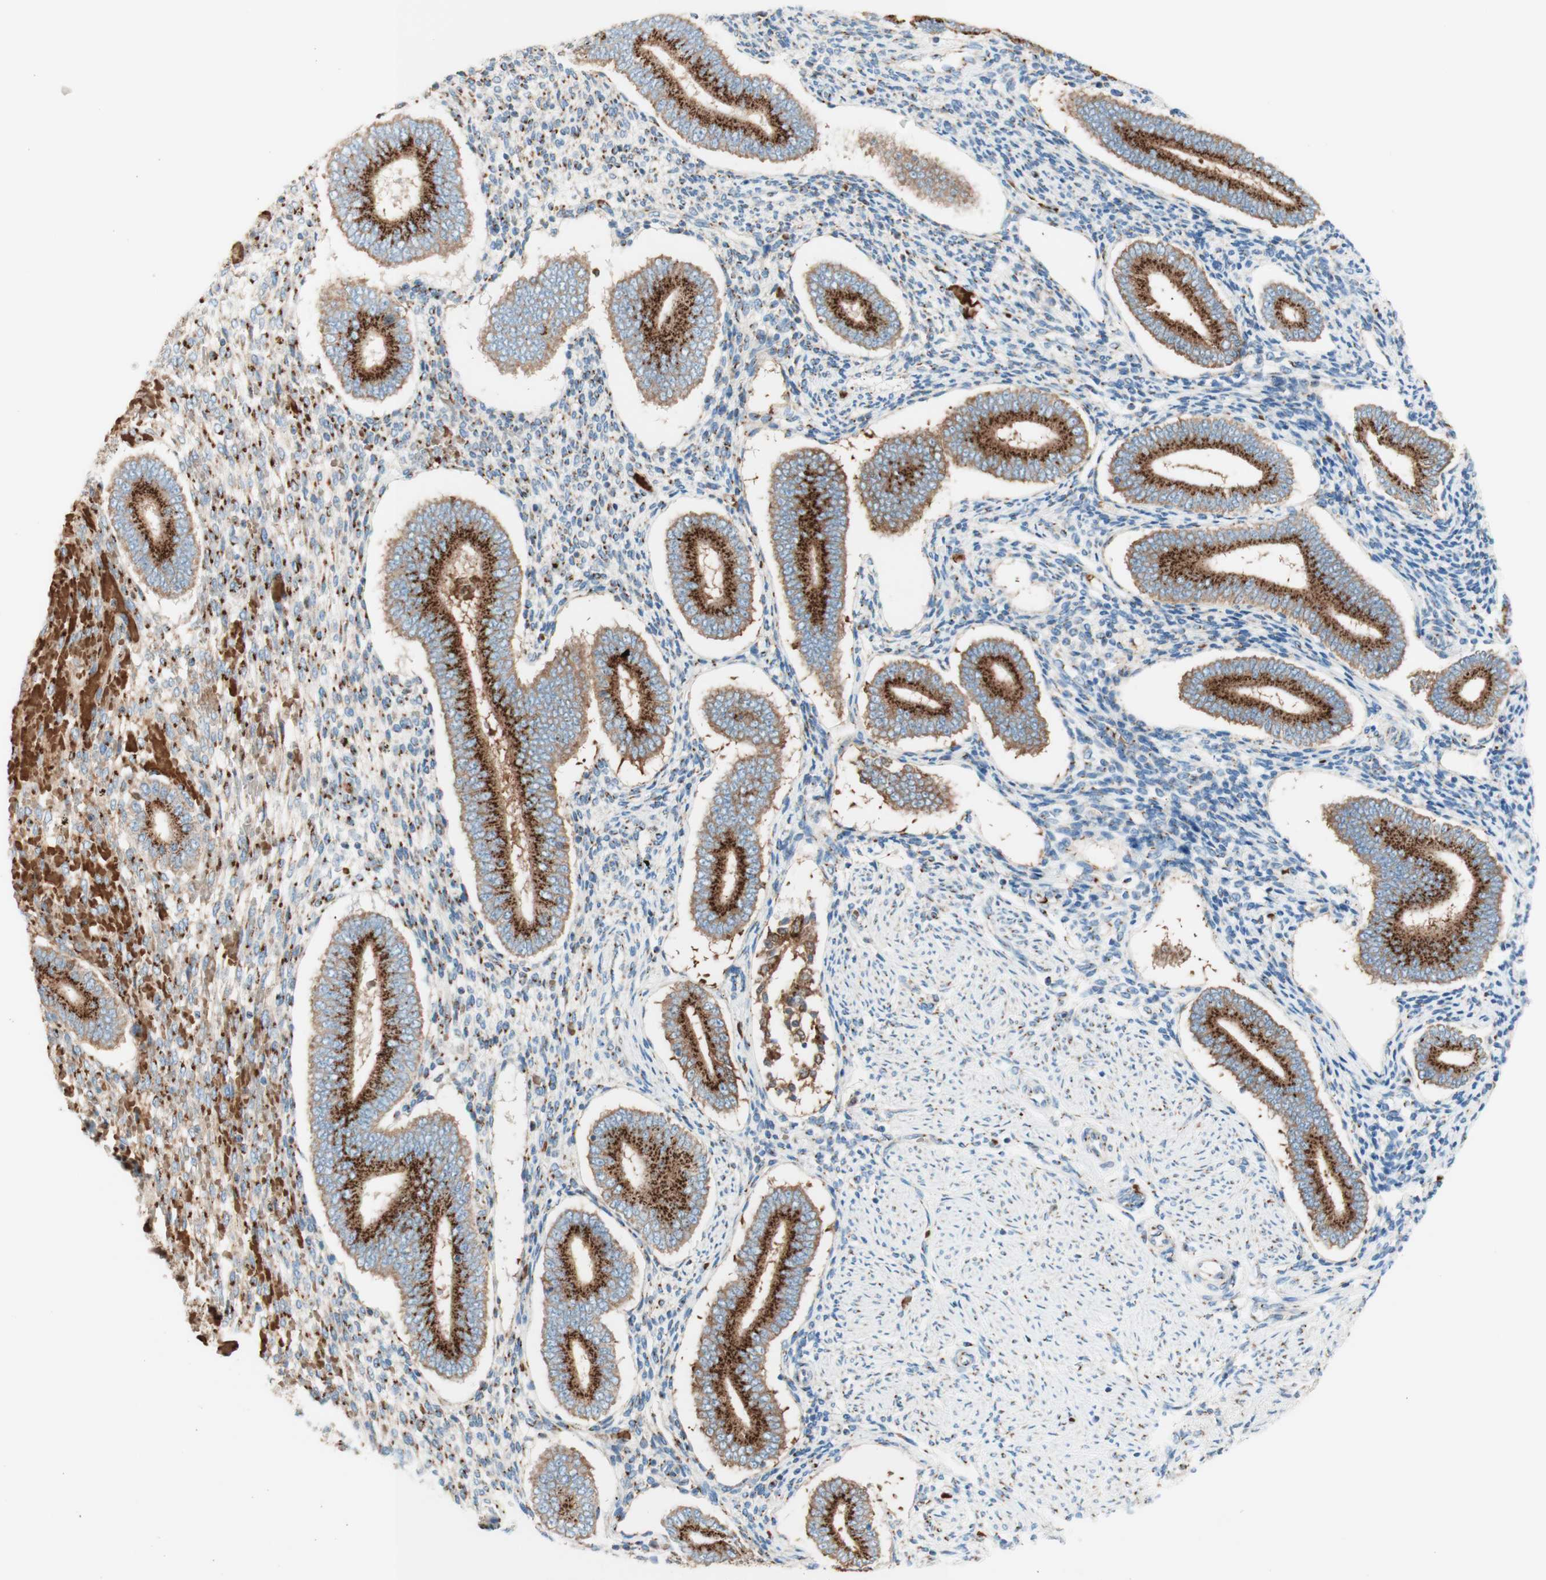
{"staining": {"intensity": "strong", "quantity": "25%-75%", "location": "cytoplasmic/membranous"}, "tissue": "endometrium", "cell_type": "Cells in endometrial stroma", "image_type": "normal", "snomed": [{"axis": "morphology", "description": "Normal tissue, NOS"}, {"axis": "topography", "description": "Endometrium"}], "caption": "The histopathology image demonstrates staining of unremarkable endometrium, revealing strong cytoplasmic/membranous protein staining (brown color) within cells in endometrial stroma. The protein of interest is shown in brown color, while the nuclei are stained blue.", "gene": "GOLGB1", "patient": {"sex": "female", "age": 42}}